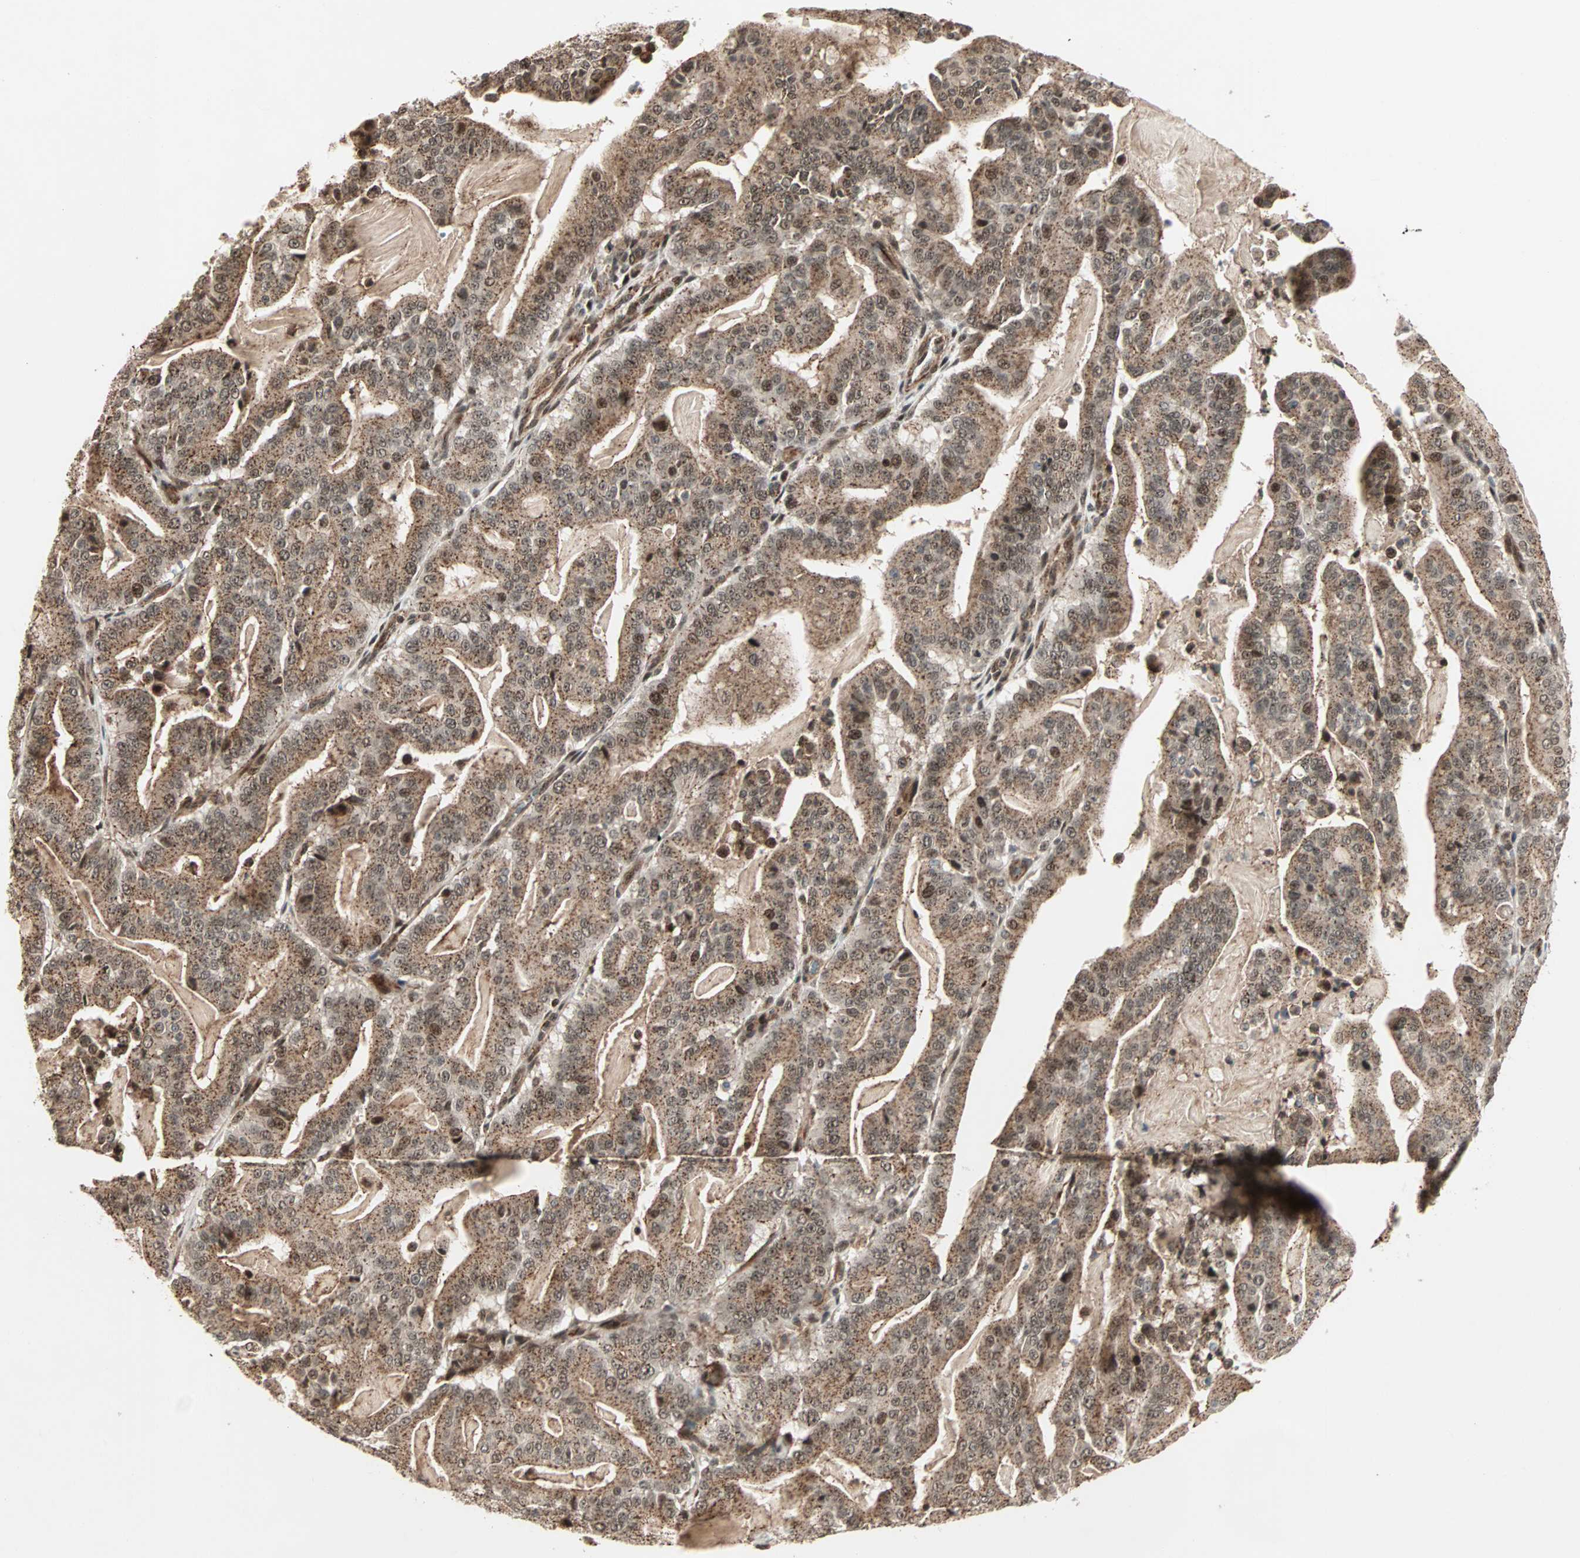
{"staining": {"intensity": "strong", "quantity": ">75%", "location": "cytoplasmic/membranous,nuclear"}, "tissue": "pancreatic cancer", "cell_type": "Tumor cells", "image_type": "cancer", "snomed": [{"axis": "morphology", "description": "Adenocarcinoma, NOS"}, {"axis": "topography", "description": "Pancreas"}], "caption": "Pancreatic cancer (adenocarcinoma) stained with a protein marker exhibits strong staining in tumor cells.", "gene": "ZBED9", "patient": {"sex": "male", "age": 63}}